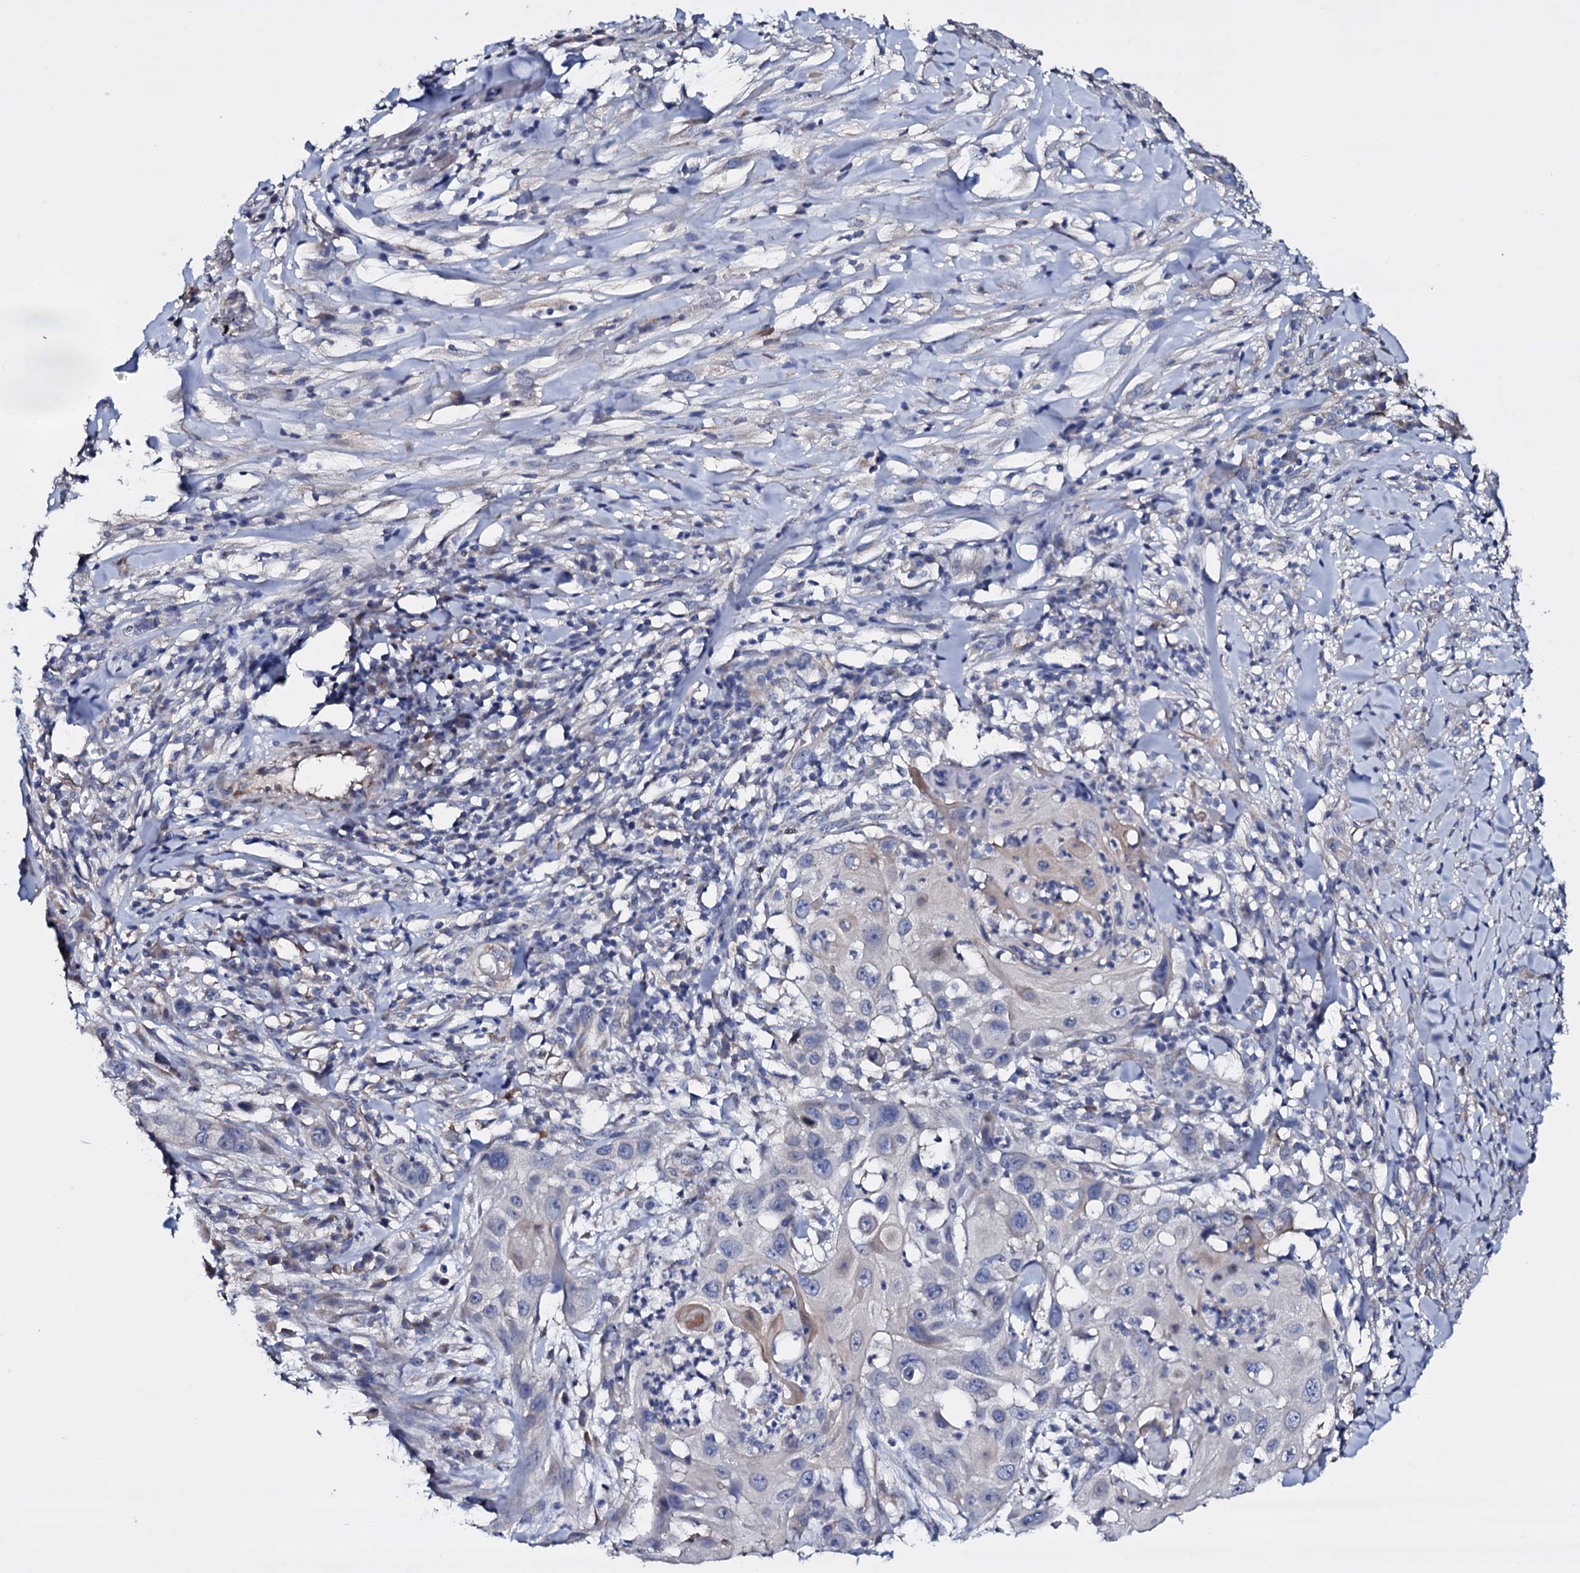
{"staining": {"intensity": "negative", "quantity": "none", "location": "none"}, "tissue": "skin cancer", "cell_type": "Tumor cells", "image_type": "cancer", "snomed": [{"axis": "morphology", "description": "Squamous cell carcinoma, NOS"}, {"axis": "topography", "description": "Skin"}], "caption": "Immunohistochemistry (IHC) of human squamous cell carcinoma (skin) exhibits no positivity in tumor cells. (Immunohistochemistry, brightfield microscopy, high magnification).", "gene": "BCL2L14", "patient": {"sex": "female", "age": 44}}